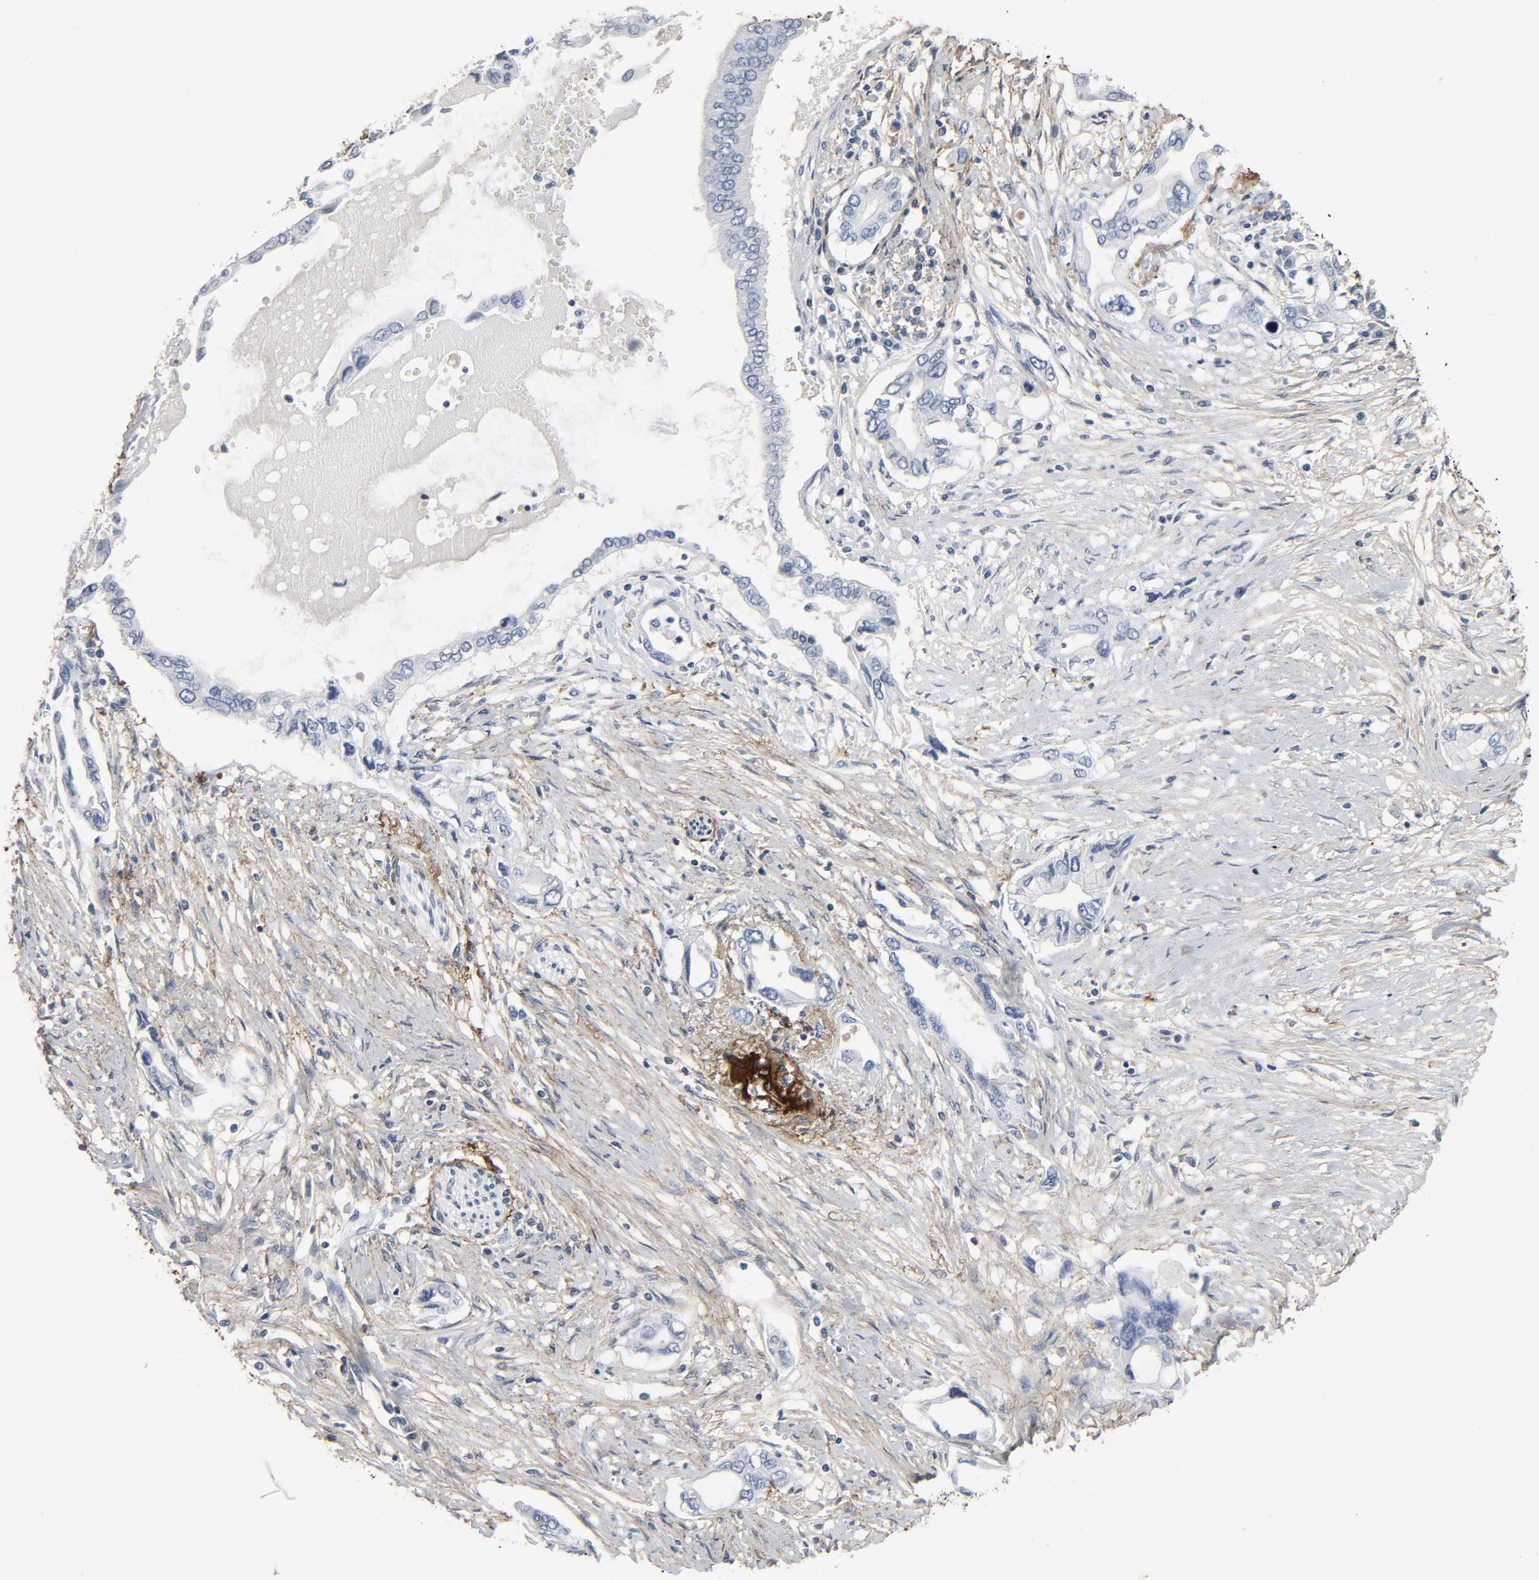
{"staining": {"intensity": "negative", "quantity": "none", "location": "none"}, "tissue": "pancreatic cancer", "cell_type": "Tumor cells", "image_type": "cancer", "snomed": [{"axis": "morphology", "description": "Adenocarcinoma, NOS"}, {"axis": "topography", "description": "Pancreas"}], "caption": "This histopathology image is of adenocarcinoma (pancreatic) stained with immunohistochemistry to label a protein in brown with the nuclei are counter-stained blue. There is no staining in tumor cells. (DAB (3,3'-diaminobenzidine) immunohistochemistry (IHC), high magnification).", "gene": "FBLN5", "patient": {"sex": "female", "age": 57}}